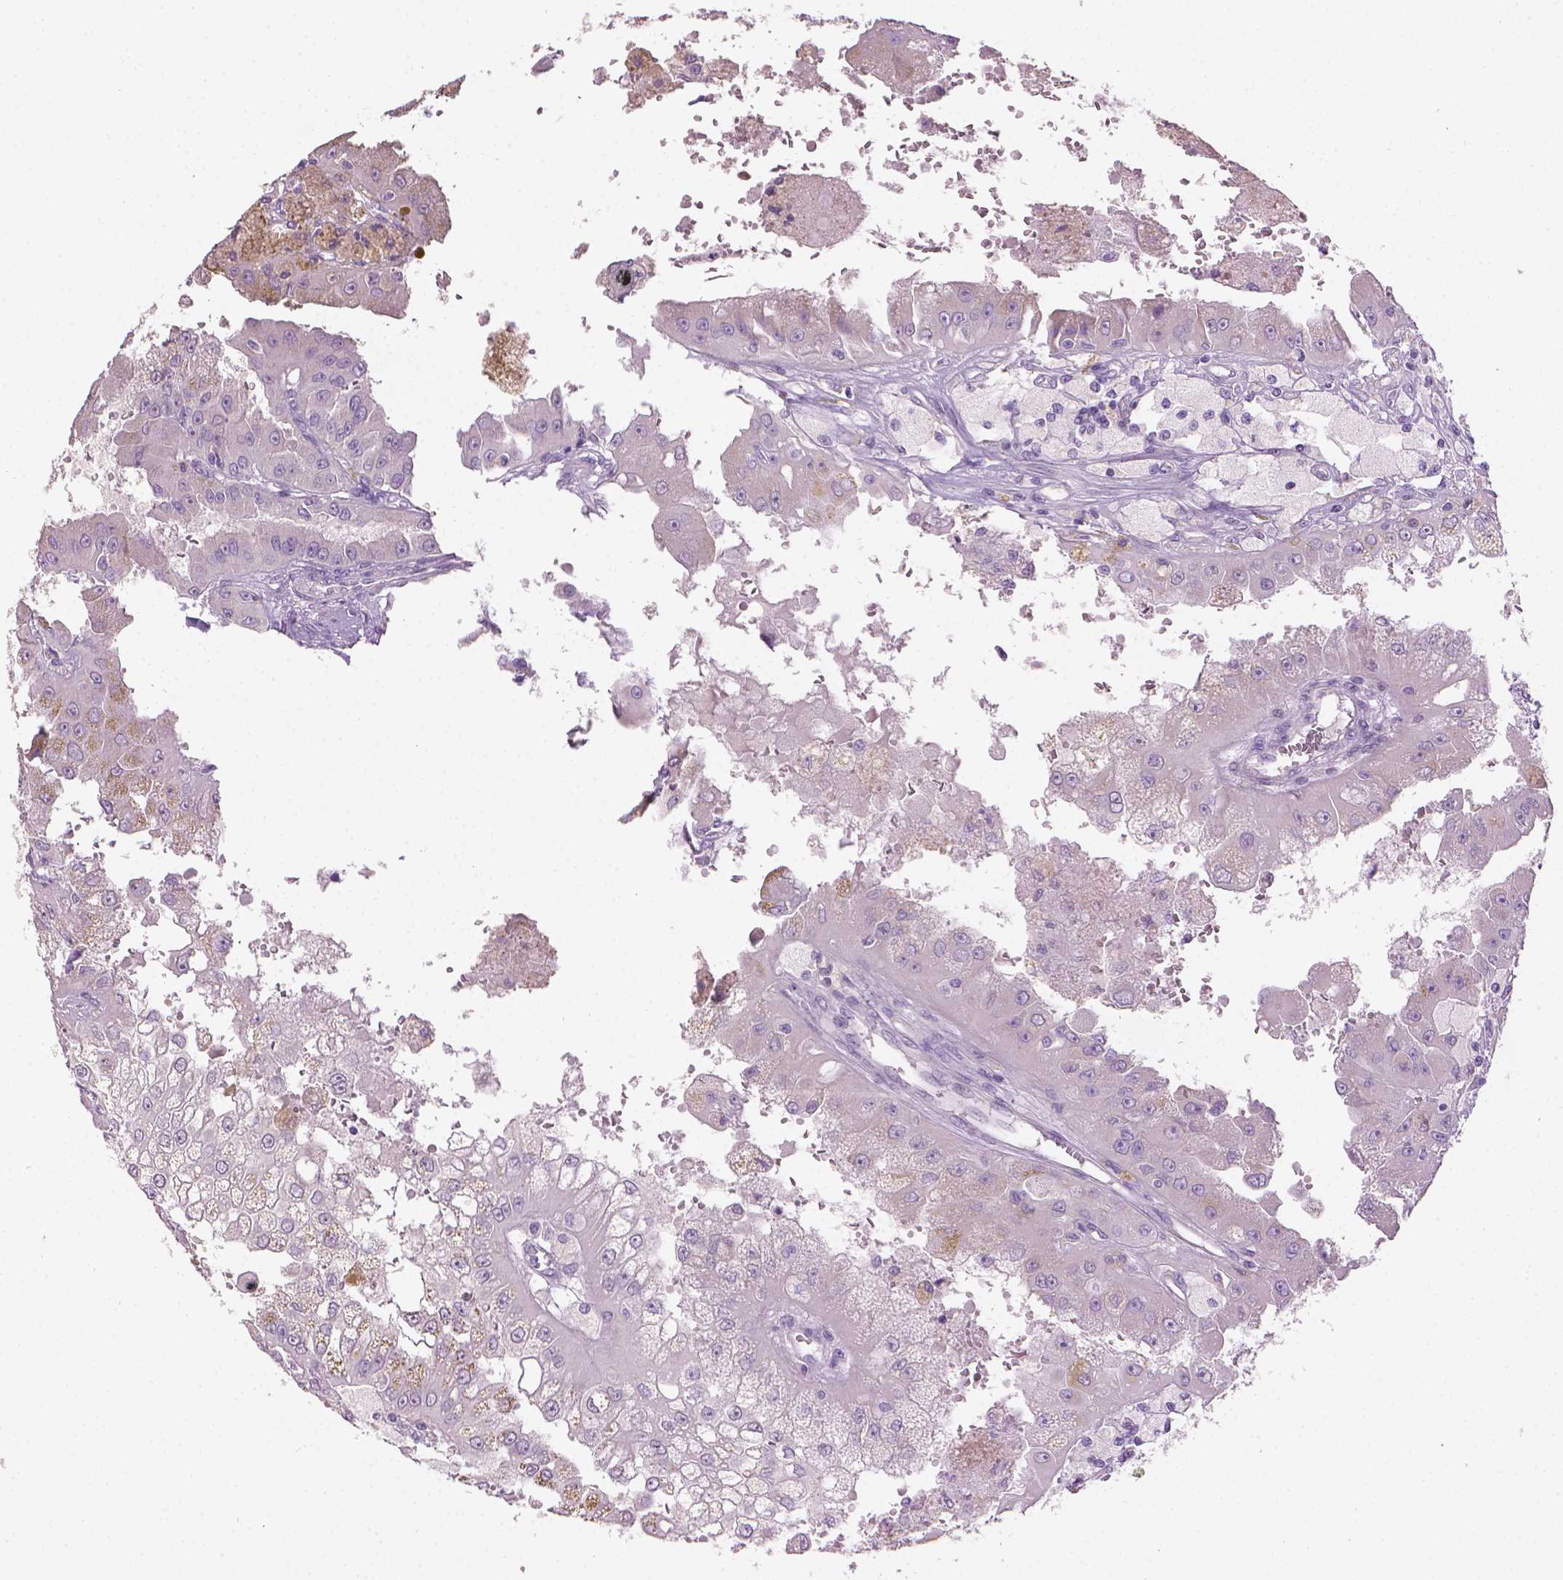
{"staining": {"intensity": "negative", "quantity": "none", "location": "none"}, "tissue": "renal cancer", "cell_type": "Tumor cells", "image_type": "cancer", "snomed": [{"axis": "morphology", "description": "Adenocarcinoma, NOS"}, {"axis": "topography", "description": "Kidney"}], "caption": "Tumor cells are negative for protein expression in human adenocarcinoma (renal).", "gene": "MLANA", "patient": {"sex": "male", "age": 58}}